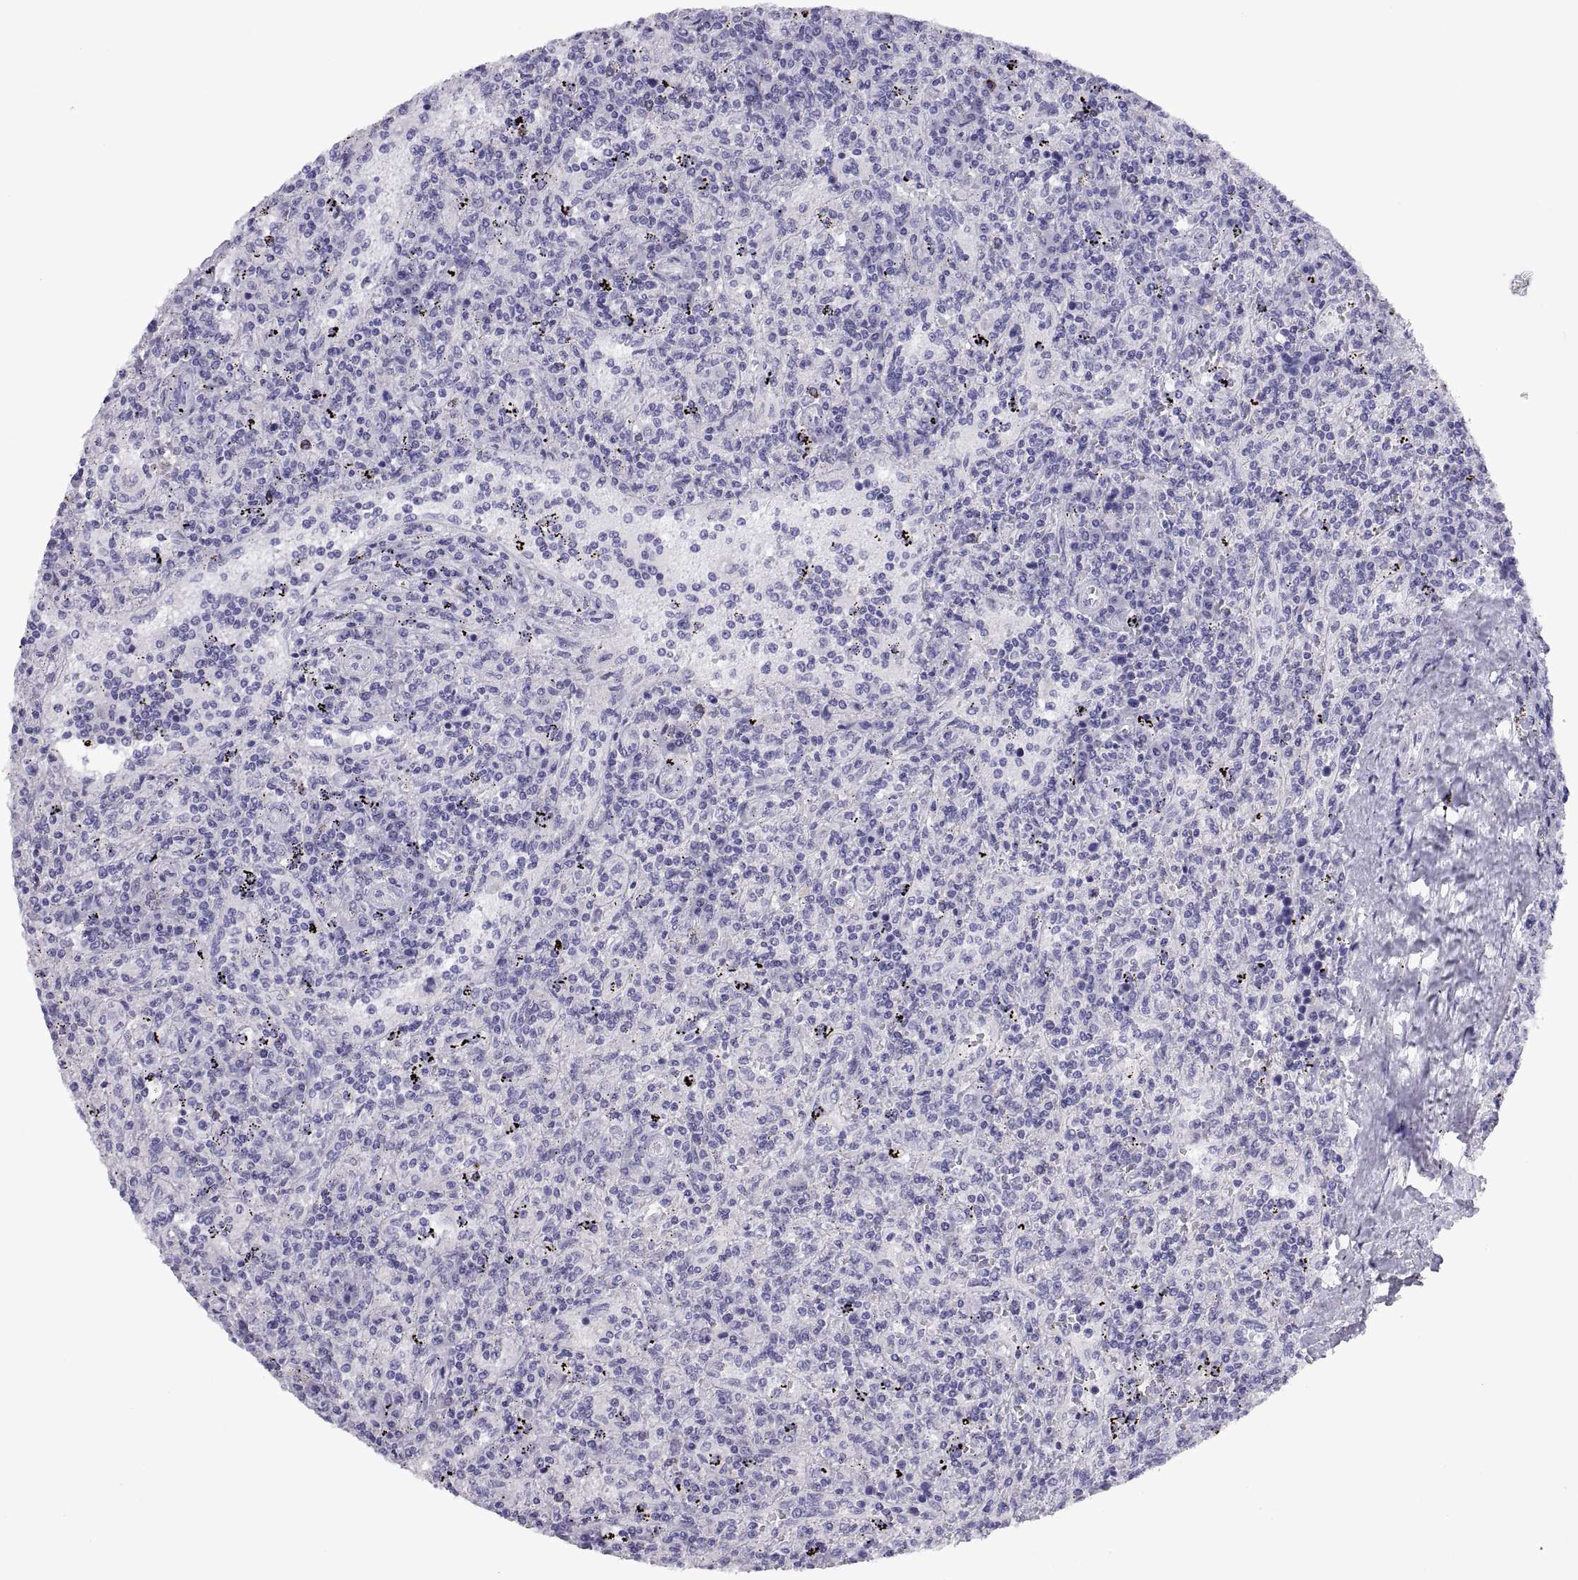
{"staining": {"intensity": "negative", "quantity": "none", "location": "none"}, "tissue": "lymphoma", "cell_type": "Tumor cells", "image_type": "cancer", "snomed": [{"axis": "morphology", "description": "Malignant lymphoma, non-Hodgkin's type, Low grade"}, {"axis": "topography", "description": "Spleen"}], "caption": "Immunohistochemistry (IHC) of human lymphoma exhibits no positivity in tumor cells.", "gene": "RGS20", "patient": {"sex": "male", "age": 62}}